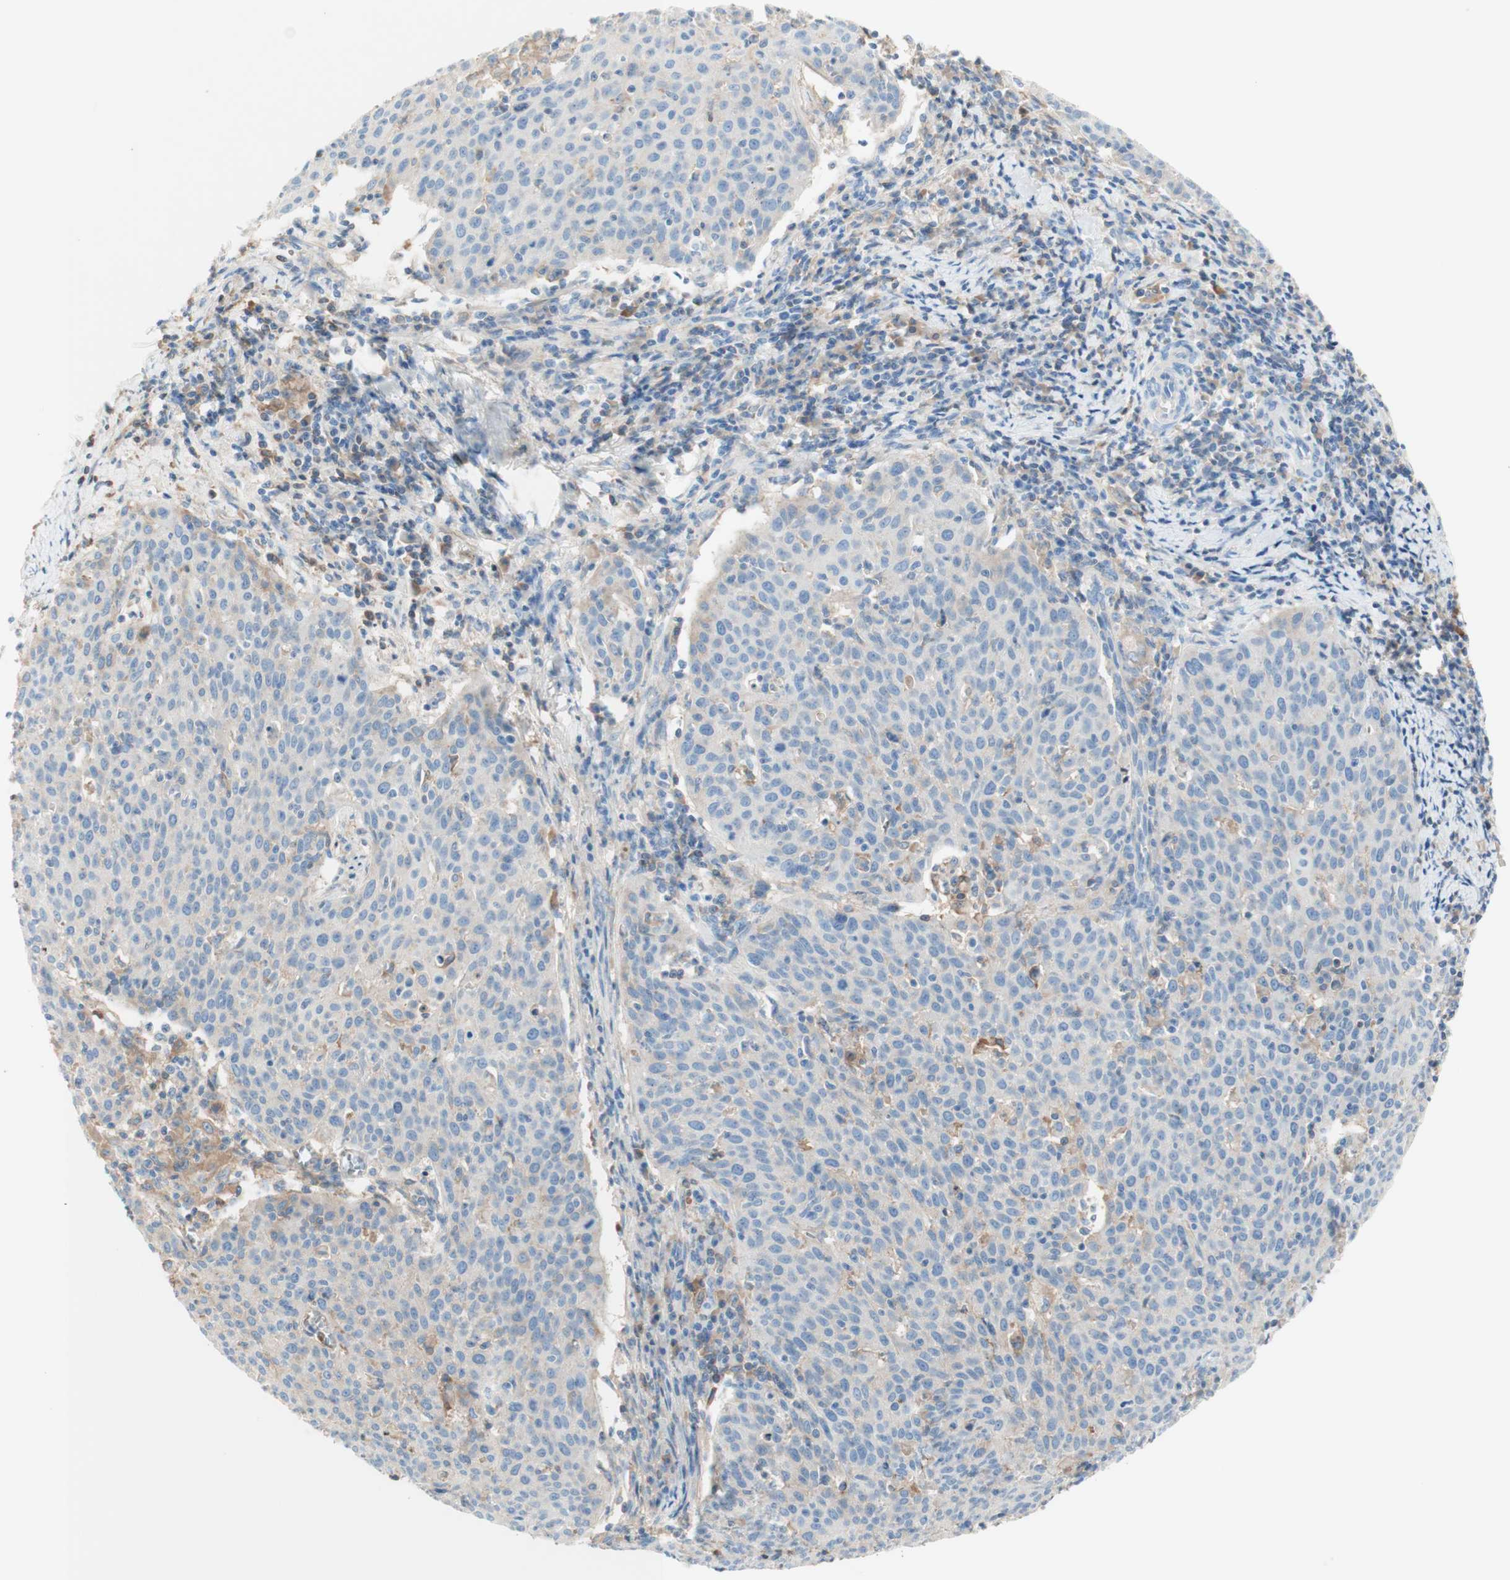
{"staining": {"intensity": "negative", "quantity": "none", "location": "none"}, "tissue": "cervical cancer", "cell_type": "Tumor cells", "image_type": "cancer", "snomed": [{"axis": "morphology", "description": "Squamous cell carcinoma, NOS"}, {"axis": "topography", "description": "Cervix"}], "caption": "This is an immunohistochemistry (IHC) micrograph of cervical cancer (squamous cell carcinoma). There is no staining in tumor cells.", "gene": "KNG1", "patient": {"sex": "female", "age": 38}}